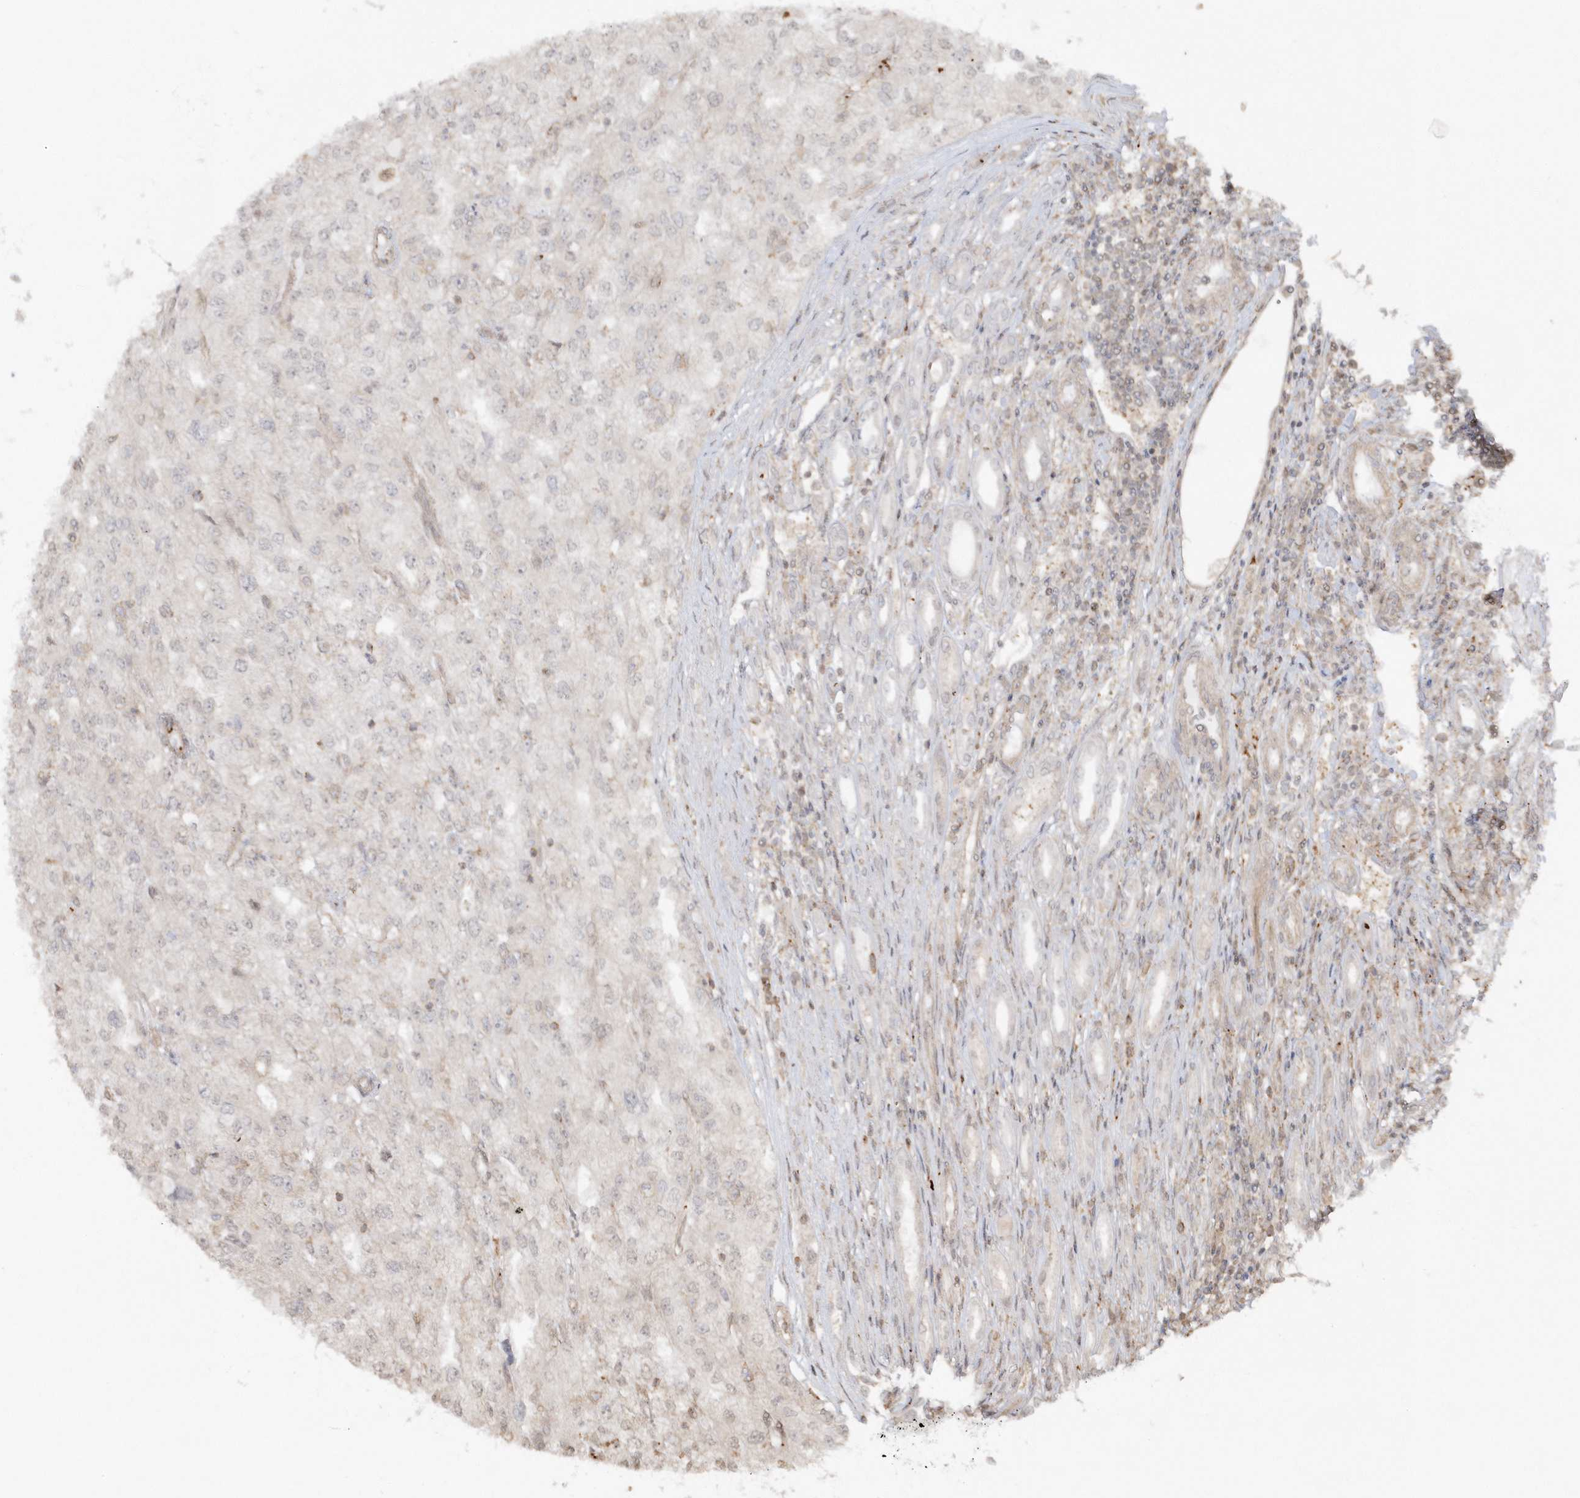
{"staining": {"intensity": "negative", "quantity": "none", "location": "none"}, "tissue": "renal cancer", "cell_type": "Tumor cells", "image_type": "cancer", "snomed": [{"axis": "morphology", "description": "Adenocarcinoma, NOS"}, {"axis": "topography", "description": "Kidney"}], "caption": "DAB immunohistochemical staining of human adenocarcinoma (renal) demonstrates no significant expression in tumor cells.", "gene": "BSN", "patient": {"sex": "female", "age": 54}}